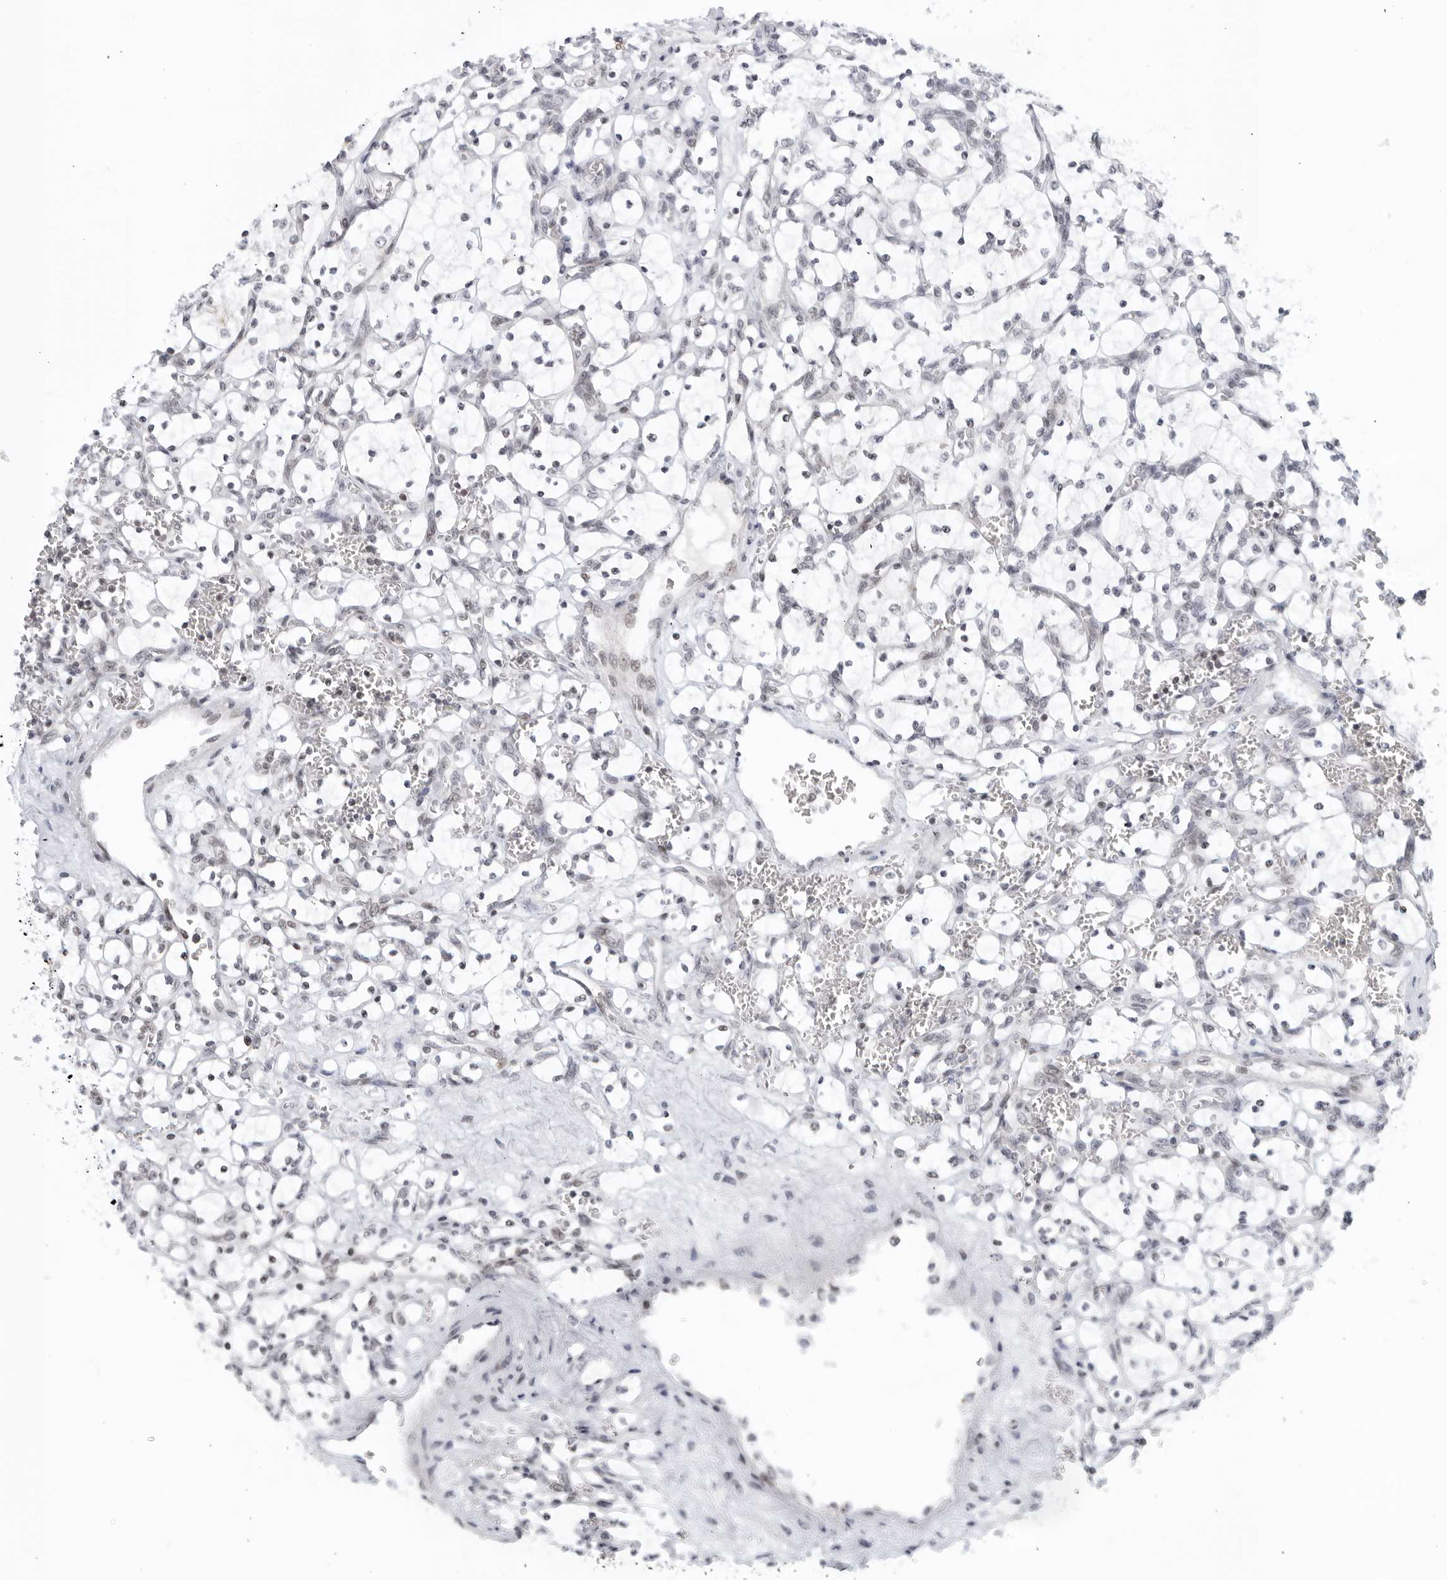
{"staining": {"intensity": "negative", "quantity": "none", "location": "none"}, "tissue": "renal cancer", "cell_type": "Tumor cells", "image_type": "cancer", "snomed": [{"axis": "morphology", "description": "Adenocarcinoma, NOS"}, {"axis": "topography", "description": "Kidney"}], "caption": "DAB immunohistochemical staining of renal cancer (adenocarcinoma) displays no significant positivity in tumor cells.", "gene": "RAB11FIP3", "patient": {"sex": "female", "age": 69}}